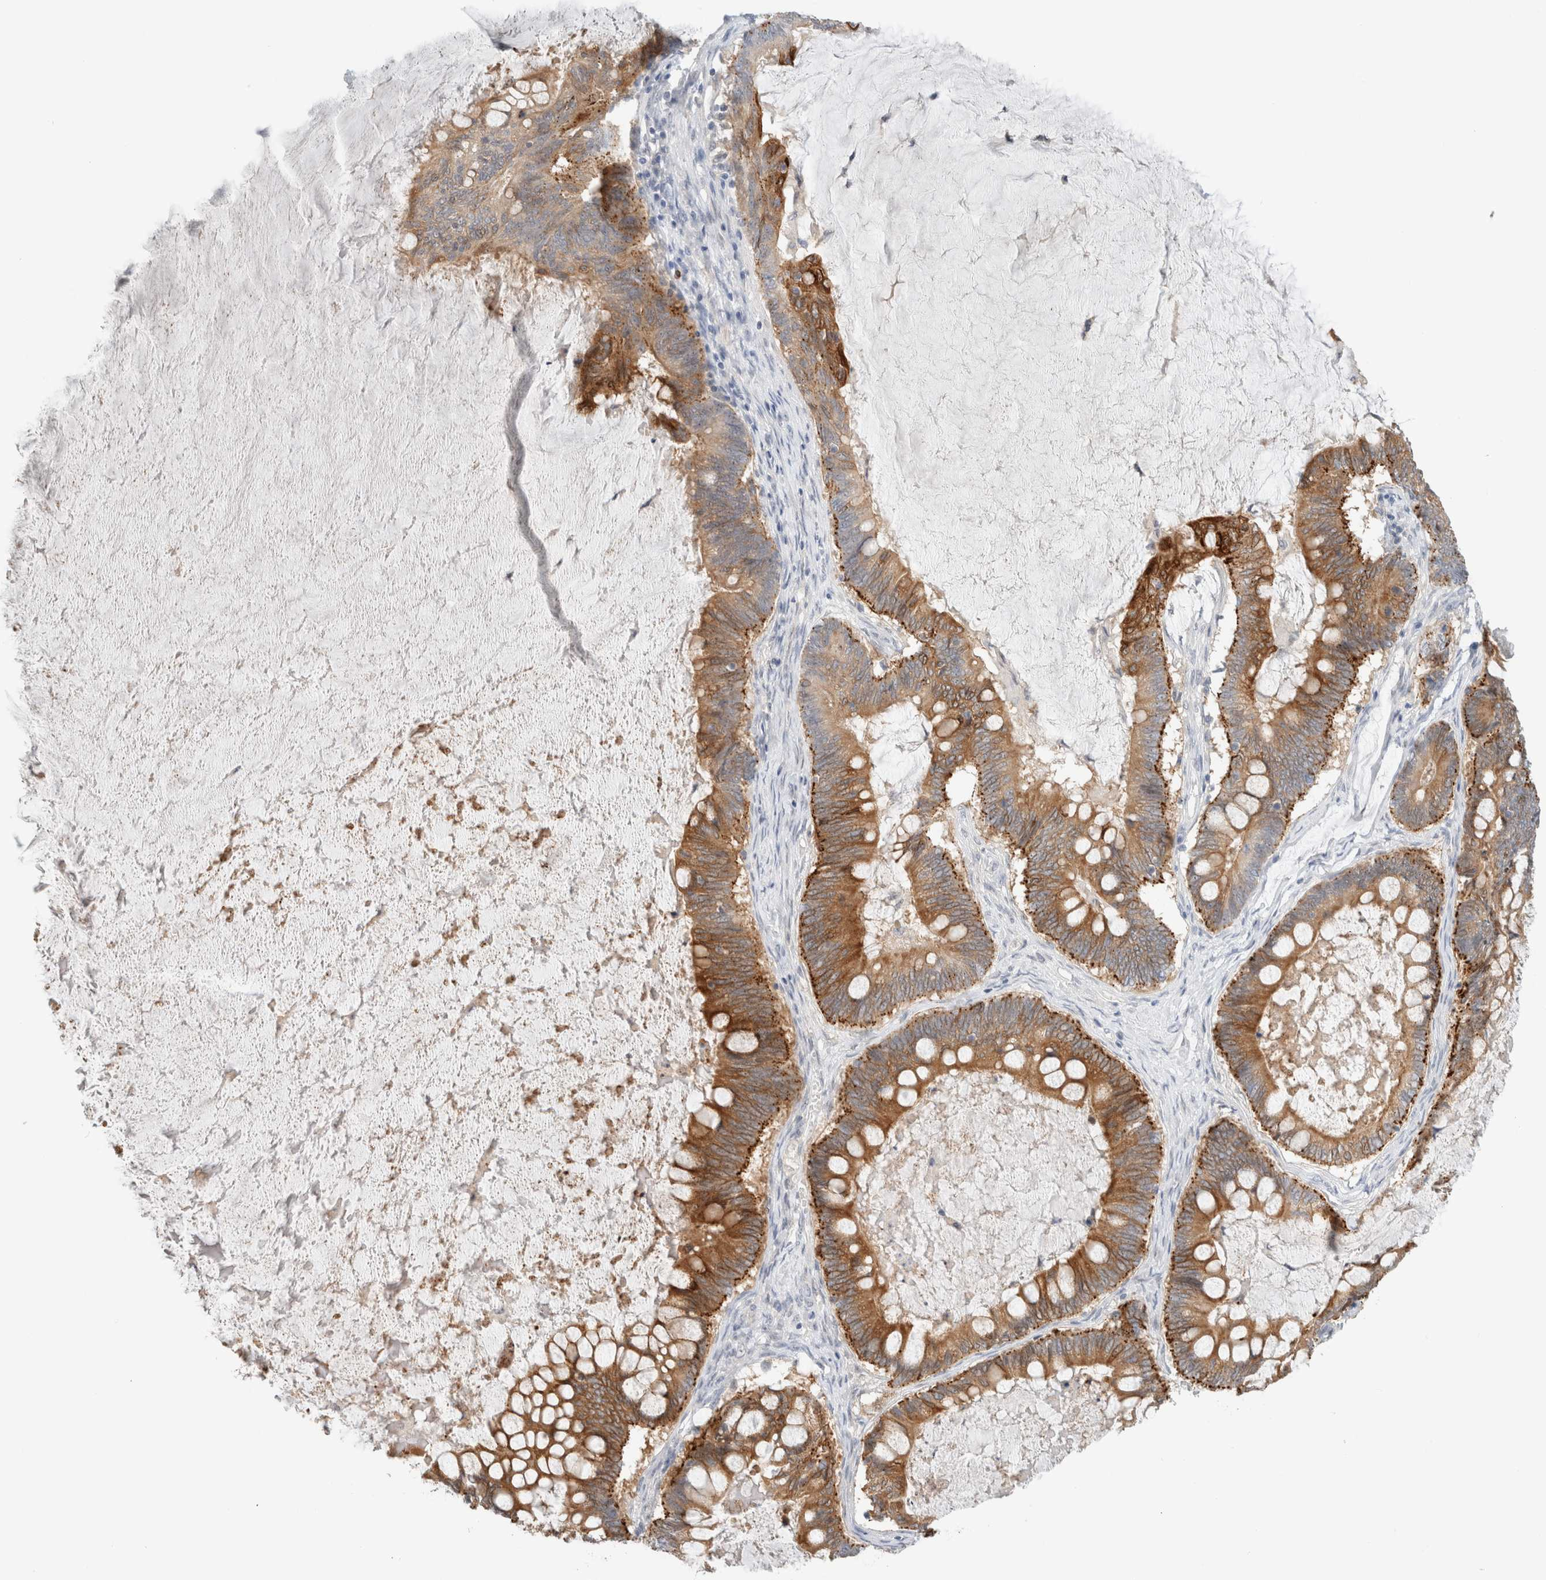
{"staining": {"intensity": "moderate", "quantity": ">75%", "location": "cytoplasmic/membranous"}, "tissue": "ovarian cancer", "cell_type": "Tumor cells", "image_type": "cancer", "snomed": [{"axis": "morphology", "description": "Cystadenocarcinoma, mucinous, NOS"}, {"axis": "topography", "description": "Ovary"}], "caption": "A medium amount of moderate cytoplasmic/membranous positivity is present in approximately >75% of tumor cells in ovarian cancer tissue.", "gene": "SDR16C5", "patient": {"sex": "female", "age": 61}}